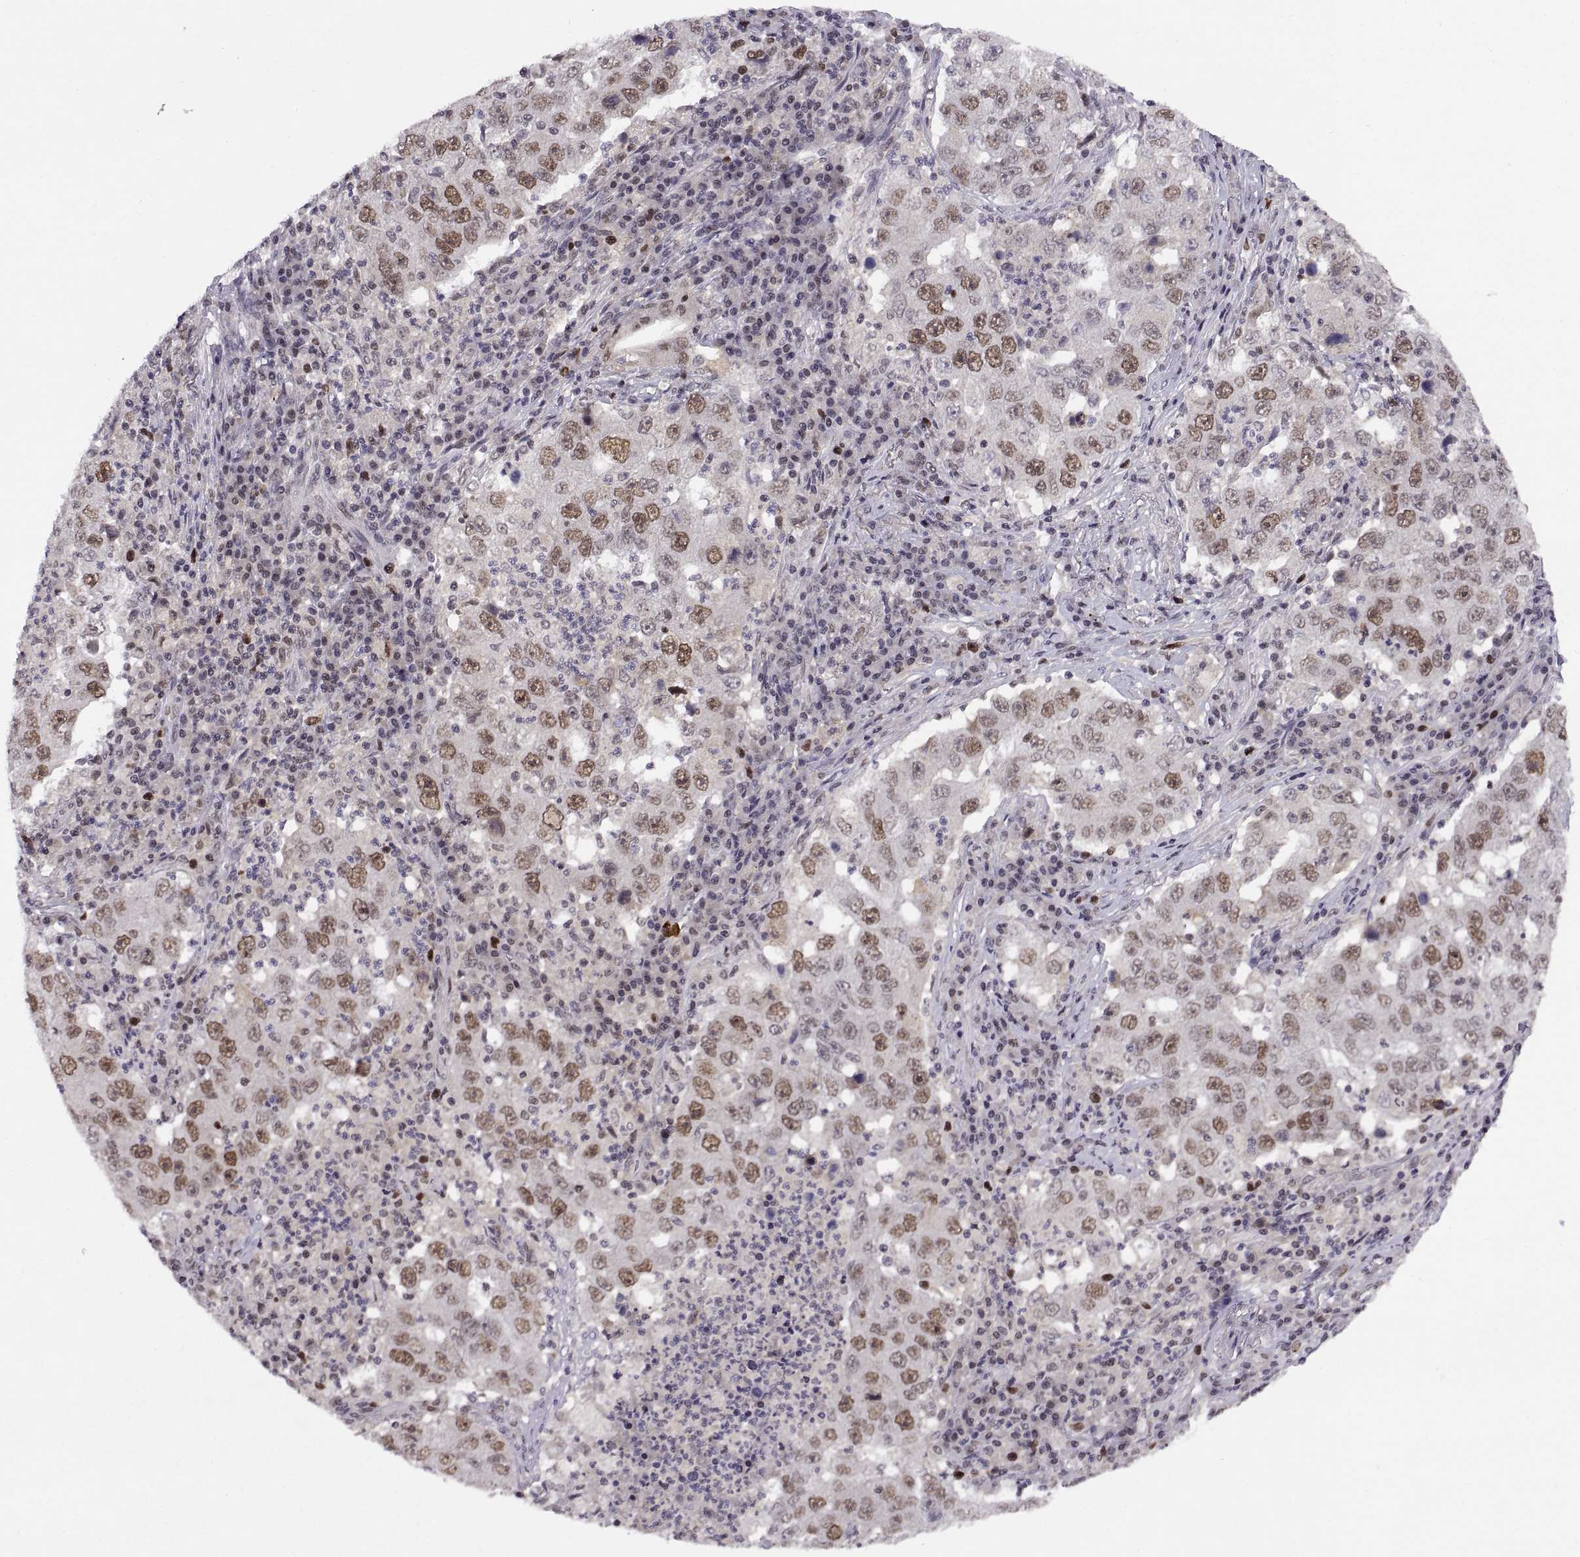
{"staining": {"intensity": "moderate", "quantity": "<25%", "location": "nuclear"}, "tissue": "lung cancer", "cell_type": "Tumor cells", "image_type": "cancer", "snomed": [{"axis": "morphology", "description": "Adenocarcinoma, NOS"}, {"axis": "topography", "description": "Lung"}], "caption": "Adenocarcinoma (lung) stained with immunohistochemistry shows moderate nuclear expression in about <25% of tumor cells.", "gene": "CHFR", "patient": {"sex": "male", "age": 73}}